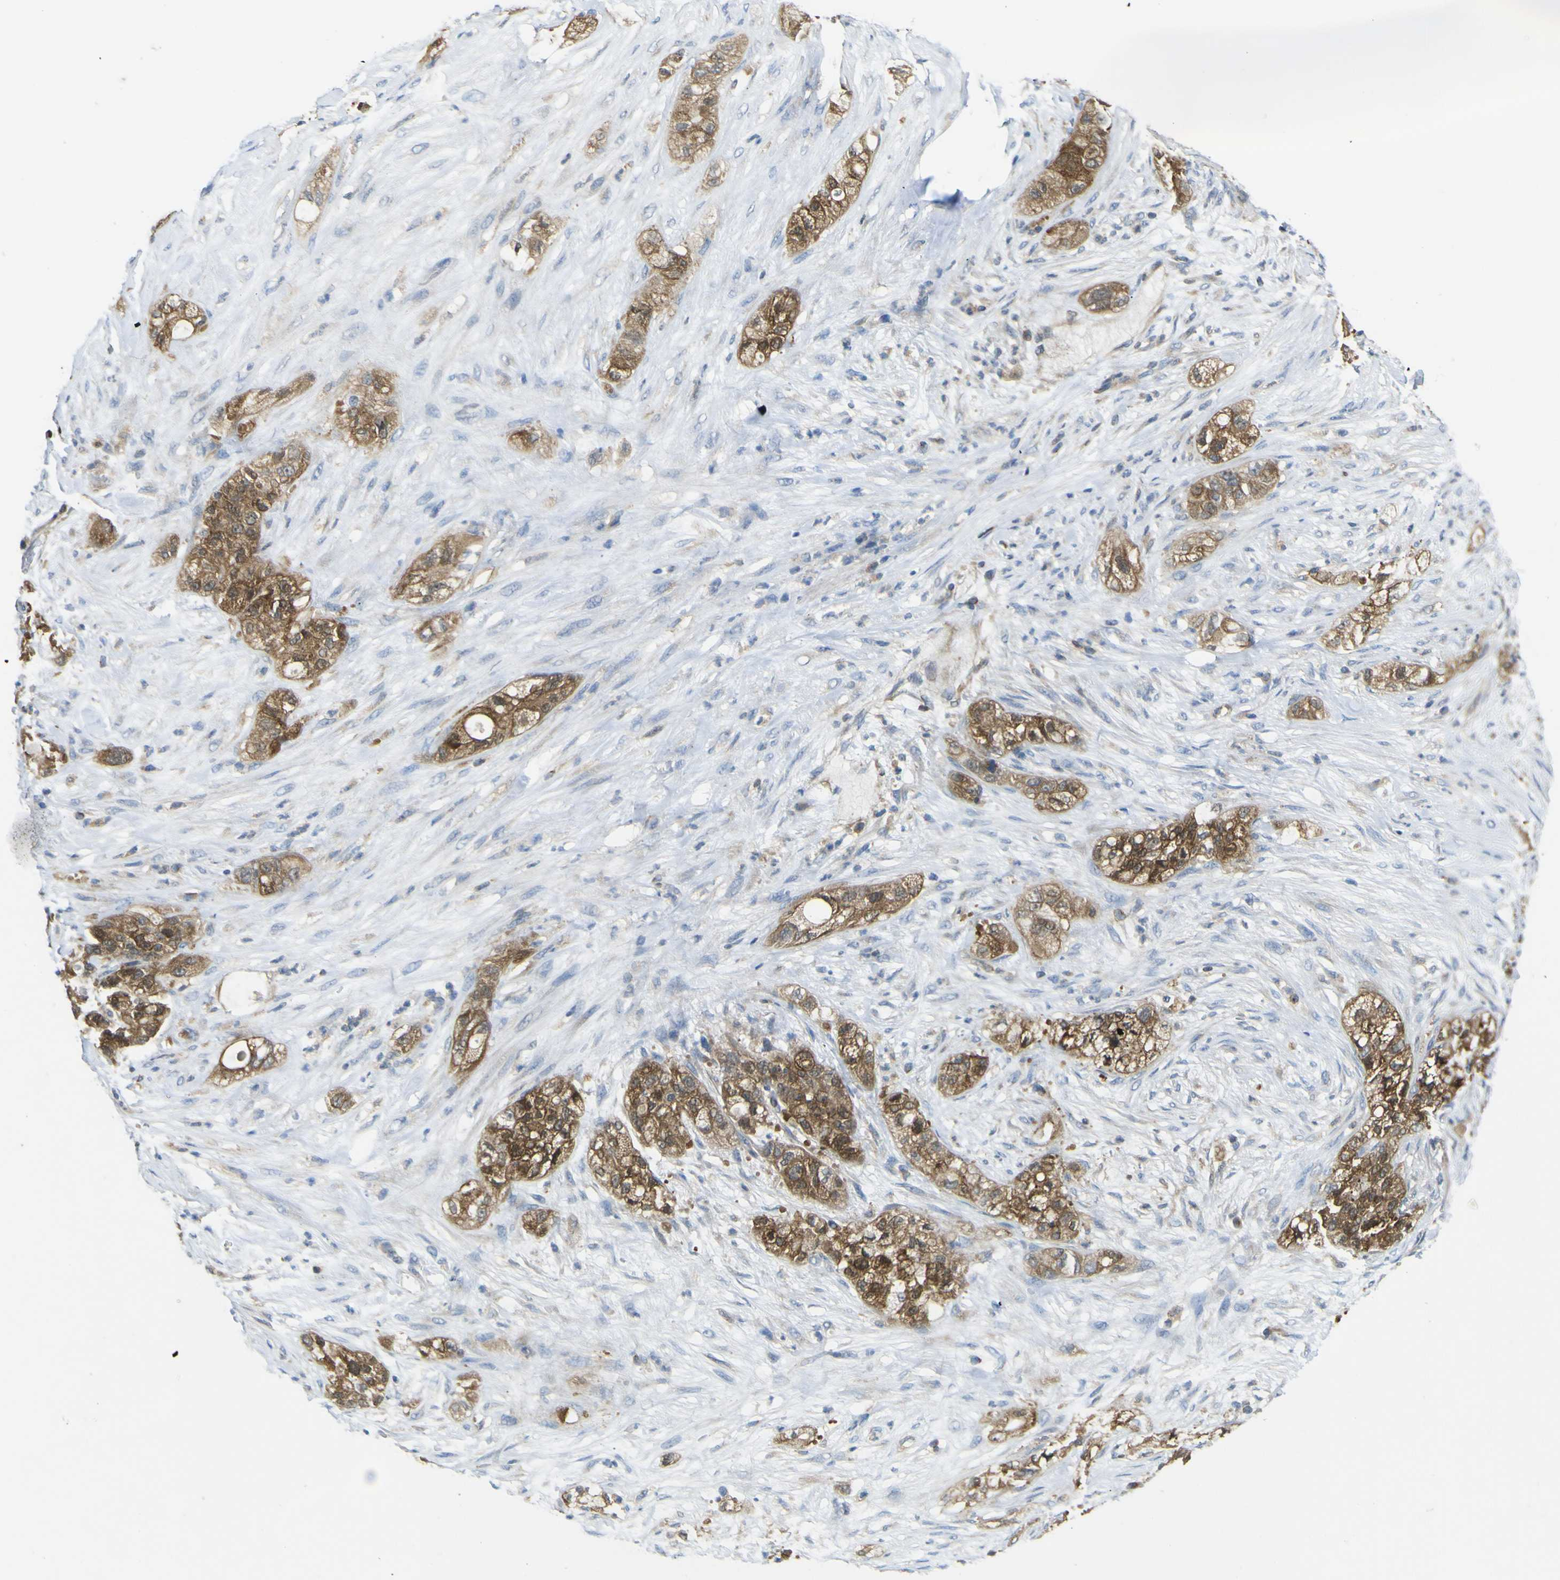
{"staining": {"intensity": "moderate", "quantity": ">75%", "location": "cytoplasmic/membranous"}, "tissue": "pancreatic cancer", "cell_type": "Tumor cells", "image_type": "cancer", "snomed": [{"axis": "morphology", "description": "Adenocarcinoma, NOS"}, {"axis": "topography", "description": "Pancreas"}], "caption": "A high-resolution histopathology image shows immunohistochemistry staining of adenocarcinoma (pancreatic), which exhibits moderate cytoplasmic/membranous staining in about >75% of tumor cells.", "gene": "EML2", "patient": {"sex": "female", "age": 78}}